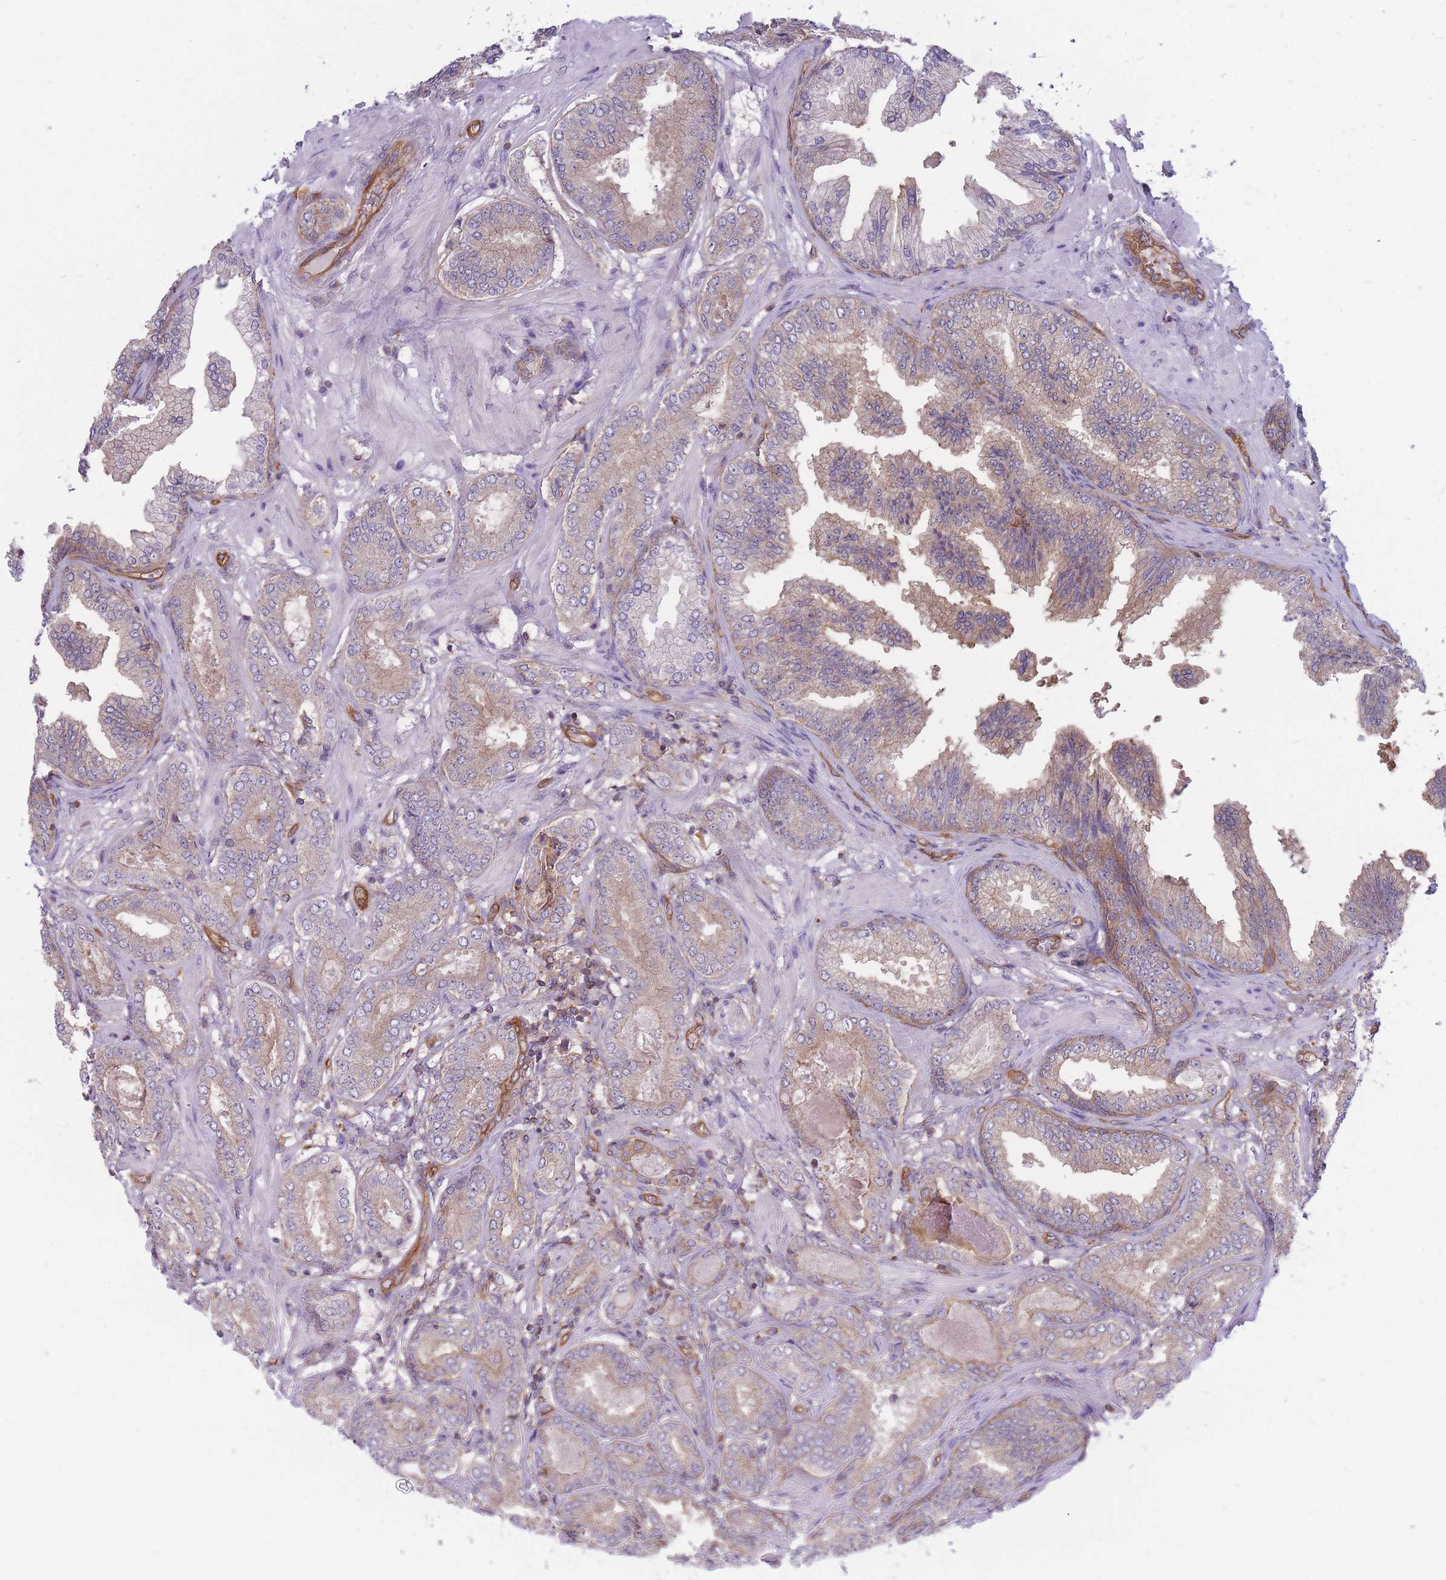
{"staining": {"intensity": "moderate", "quantity": "25%-75%", "location": "cytoplasmic/membranous"}, "tissue": "prostate cancer", "cell_type": "Tumor cells", "image_type": "cancer", "snomed": [{"axis": "morphology", "description": "Adenocarcinoma, Low grade"}, {"axis": "topography", "description": "Prostate"}], "caption": "Immunohistochemical staining of adenocarcinoma (low-grade) (prostate) shows medium levels of moderate cytoplasmic/membranous protein expression in approximately 25%-75% of tumor cells.", "gene": "GGA1", "patient": {"sex": "male", "age": 63}}